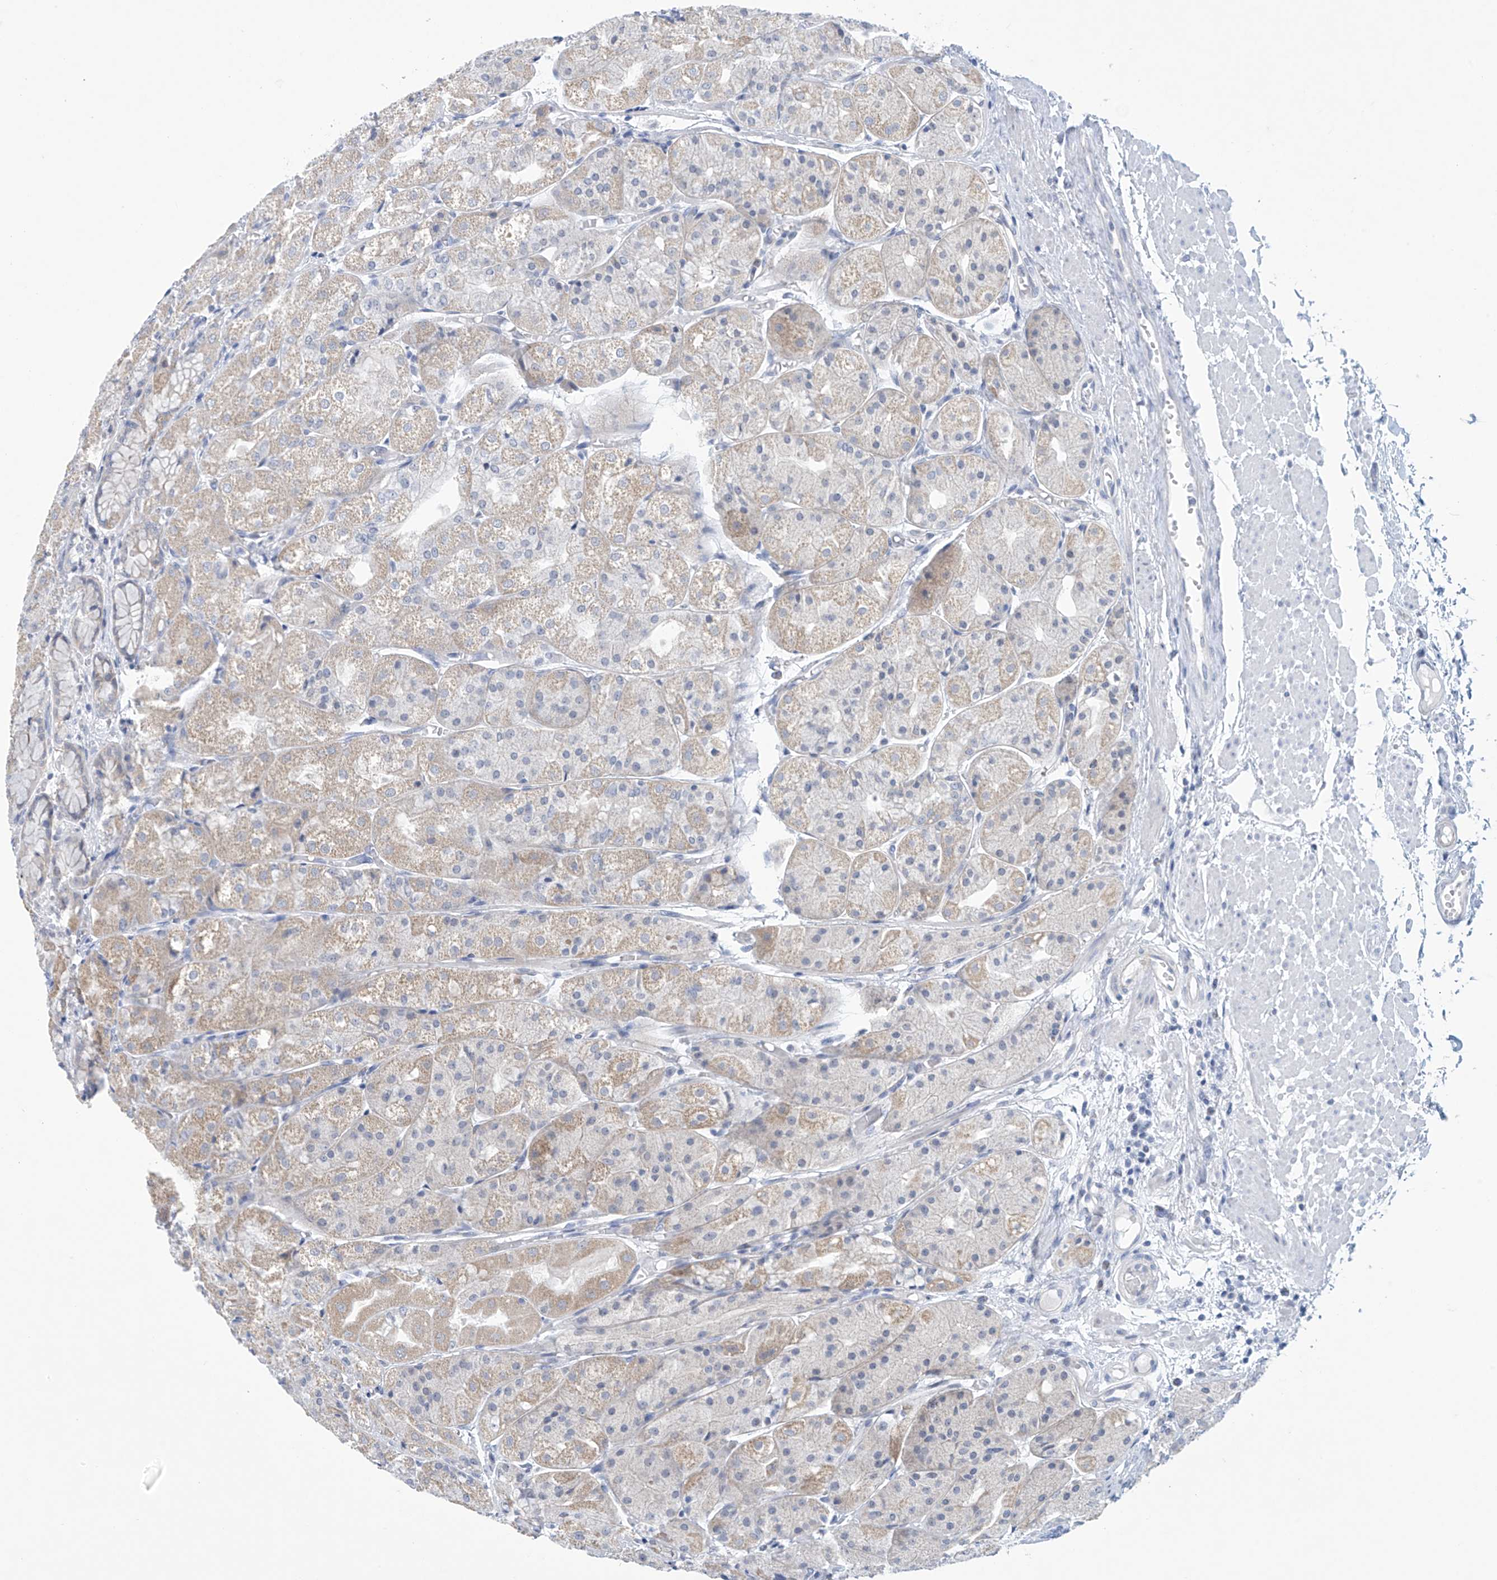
{"staining": {"intensity": "weak", "quantity": "<25%", "location": "cytoplasmic/membranous"}, "tissue": "stomach", "cell_type": "Glandular cells", "image_type": "normal", "snomed": [{"axis": "morphology", "description": "Normal tissue, NOS"}, {"axis": "topography", "description": "Stomach, upper"}], "caption": "IHC micrograph of unremarkable stomach: human stomach stained with DAB demonstrates no significant protein expression in glandular cells. The staining was performed using DAB to visualize the protein expression in brown, while the nuclei were stained in blue with hematoxylin (Magnification: 20x).", "gene": "SLC35A5", "patient": {"sex": "male", "age": 72}}